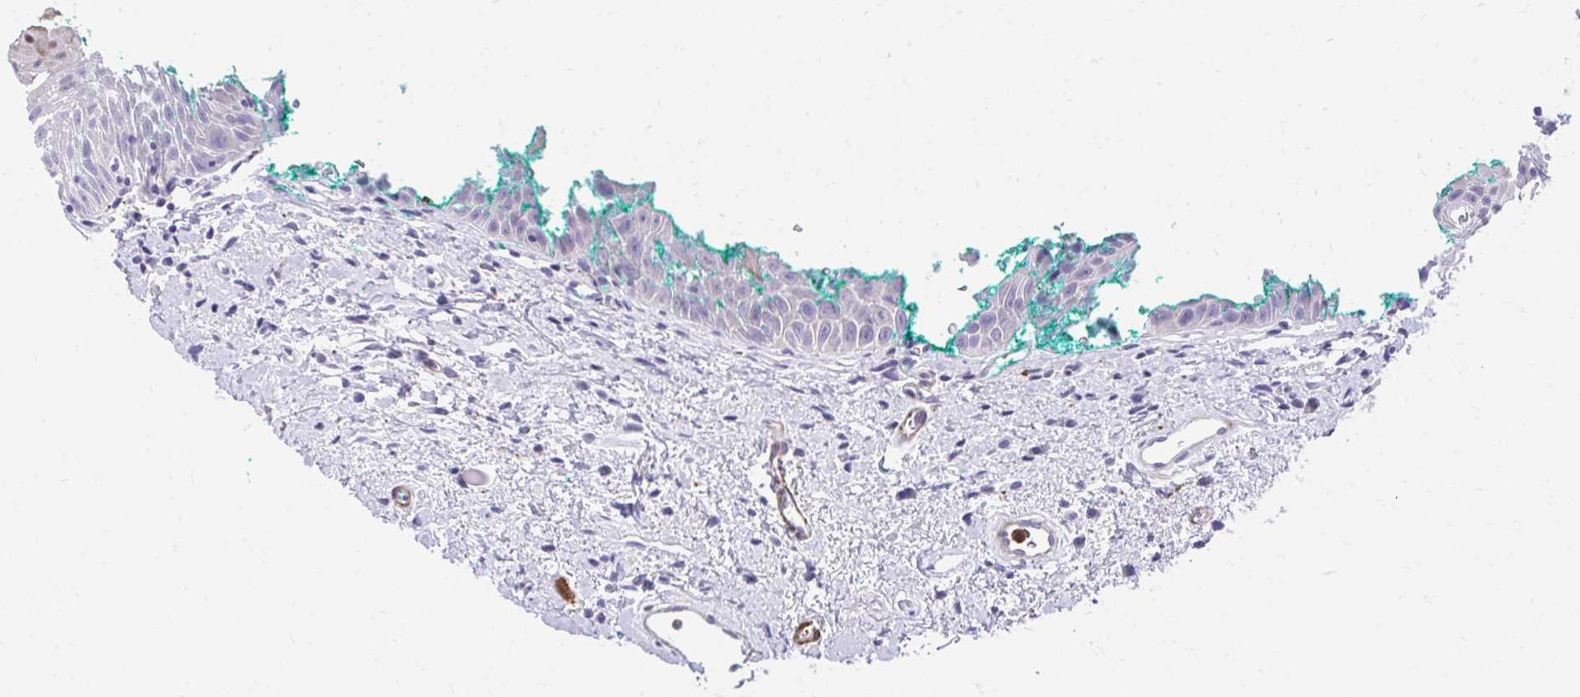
{"staining": {"intensity": "moderate", "quantity": "25%-75%", "location": "cytoplasmic/membranous,nuclear"}, "tissue": "oral mucosa", "cell_type": "Squamous epithelial cells", "image_type": "normal", "snomed": [{"axis": "morphology", "description": "Normal tissue, NOS"}, {"axis": "topography", "description": "Oral tissue"}, {"axis": "topography", "description": "Tounge, NOS"}], "caption": "About 25%-75% of squamous epithelial cells in unremarkable oral mucosa show moderate cytoplasmic/membranous,nuclear protein positivity as visualized by brown immunohistochemical staining.", "gene": "CSTB", "patient": {"sex": "male", "age": 83}}